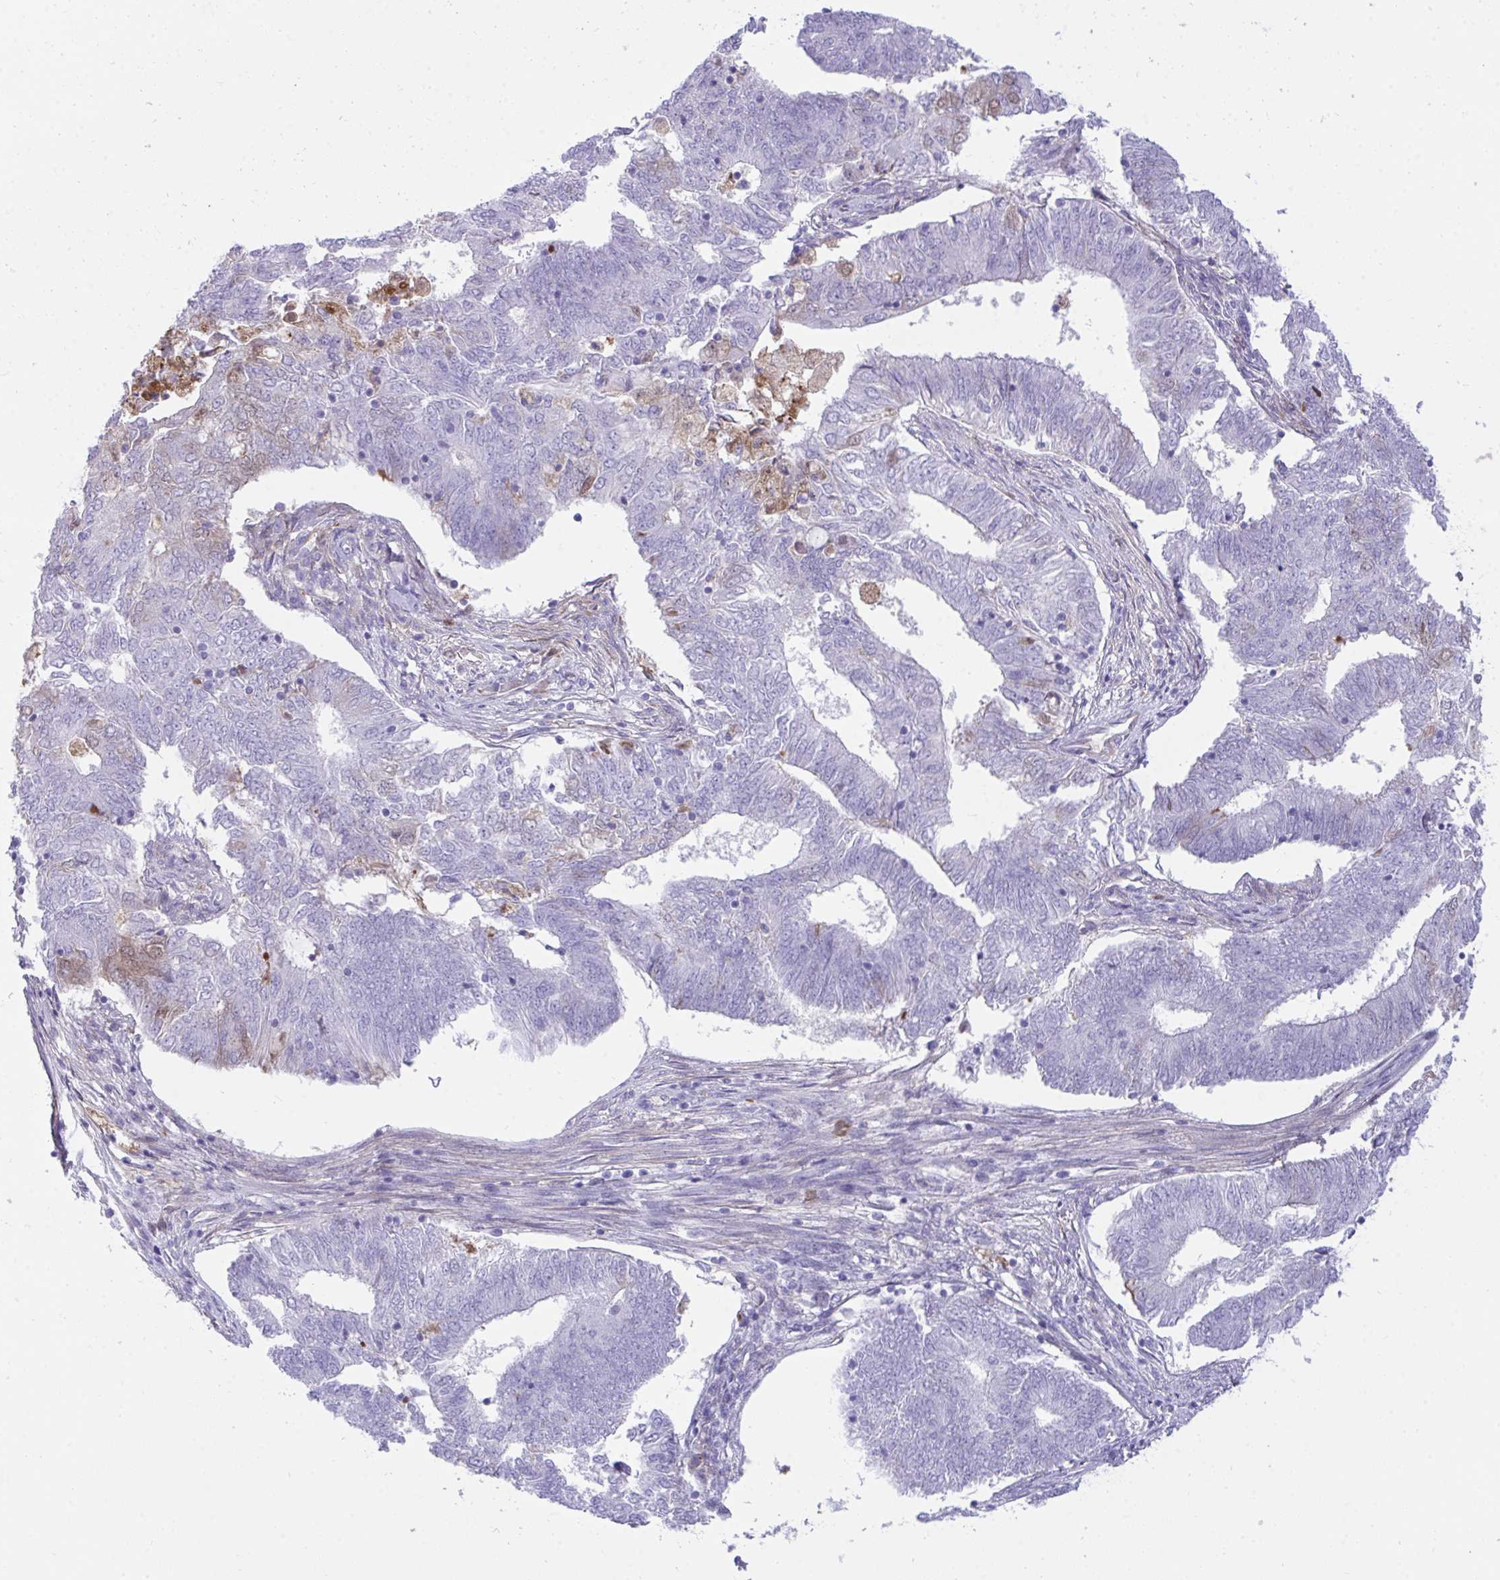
{"staining": {"intensity": "weak", "quantity": "<25%", "location": "cytoplasmic/membranous"}, "tissue": "endometrial cancer", "cell_type": "Tumor cells", "image_type": "cancer", "snomed": [{"axis": "morphology", "description": "Adenocarcinoma, NOS"}, {"axis": "topography", "description": "Endometrium"}], "caption": "Endometrial cancer stained for a protein using immunohistochemistry shows no expression tumor cells.", "gene": "F2", "patient": {"sex": "female", "age": 62}}